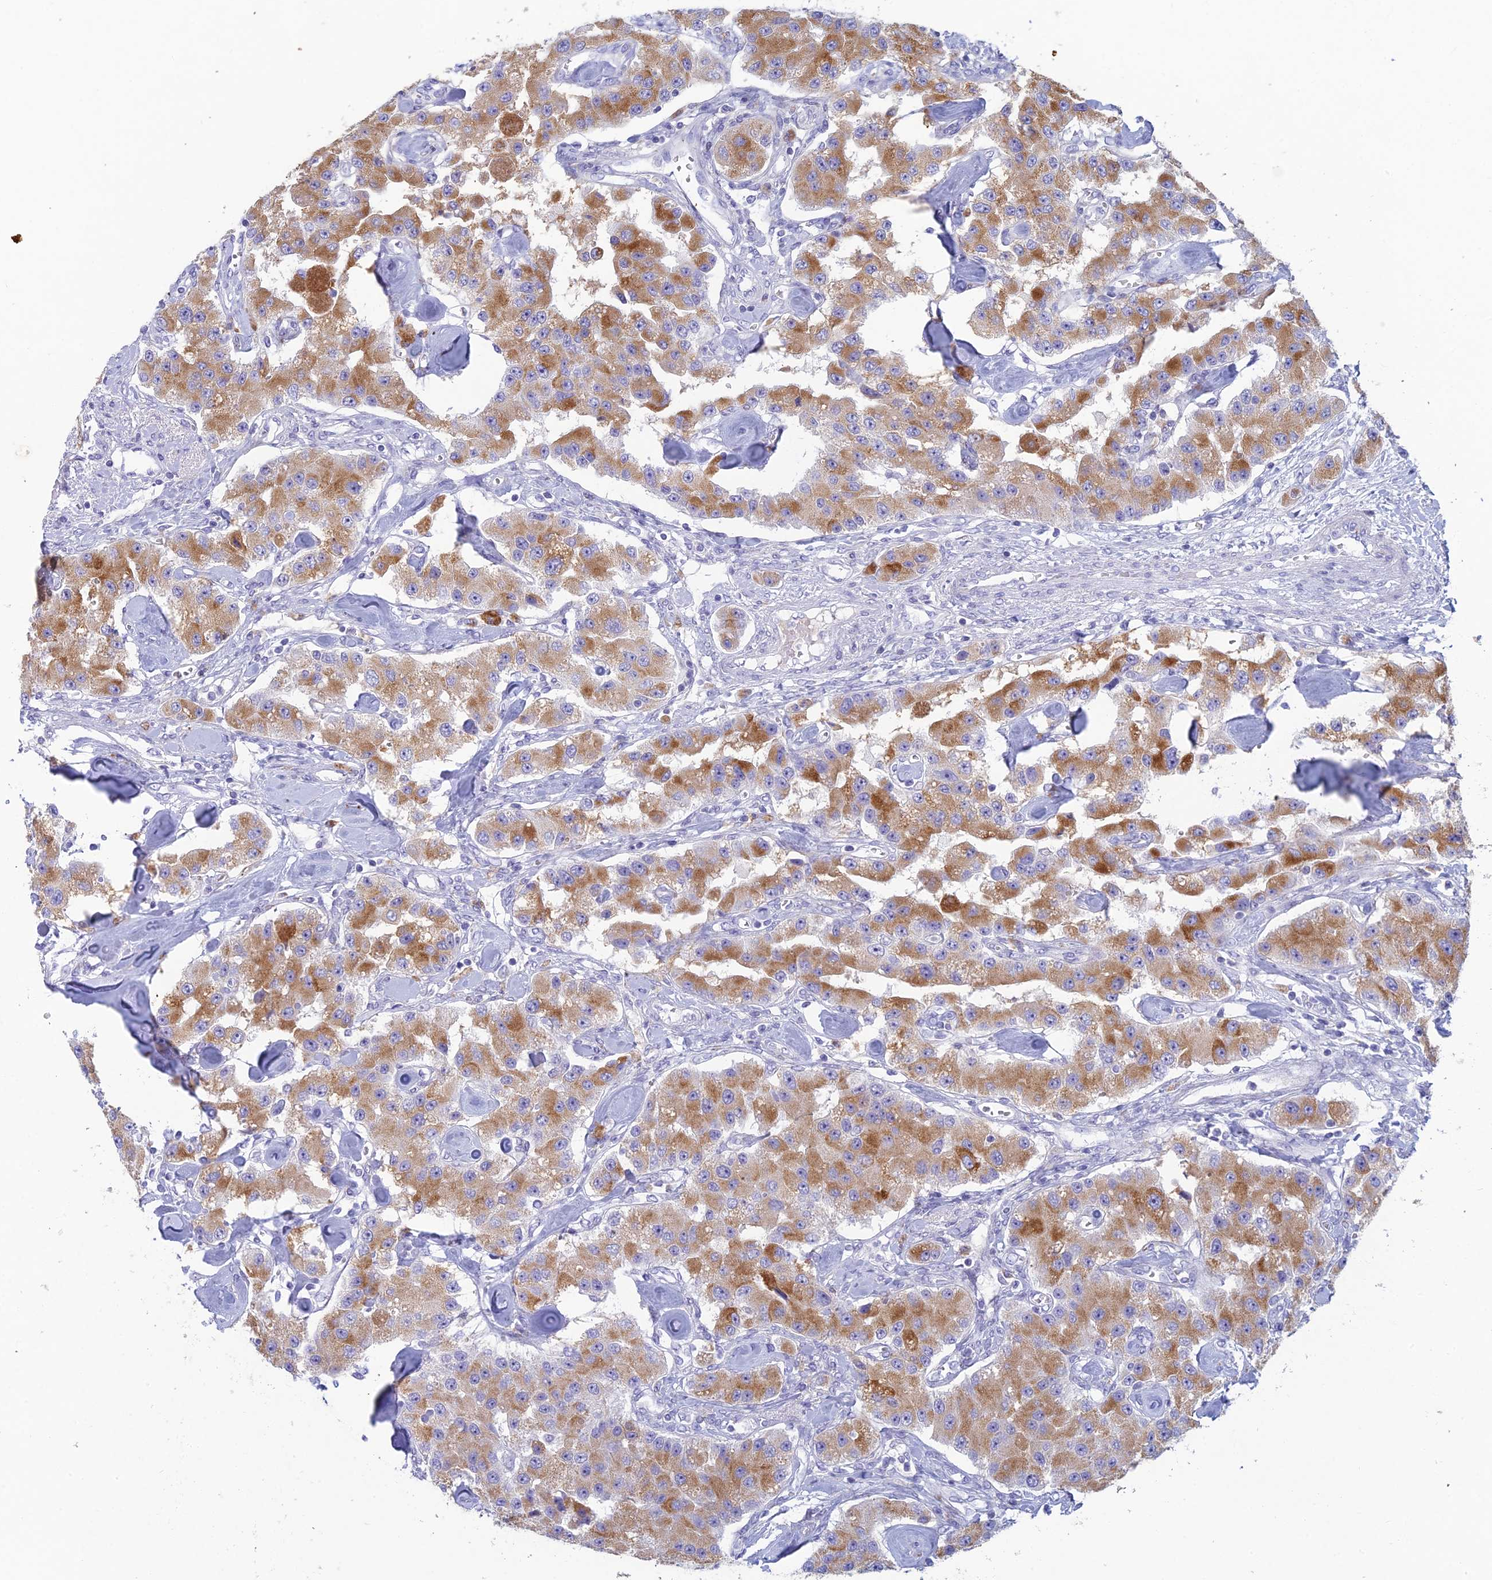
{"staining": {"intensity": "moderate", "quantity": ">75%", "location": "cytoplasmic/membranous"}, "tissue": "carcinoid", "cell_type": "Tumor cells", "image_type": "cancer", "snomed": [{"axis": "morphology", "description": "Carcinoid, malignant, NOS"}, {"axis": "topography", "description": "Pancreas"}], "caption": "Immunohistochemical staining of malignant carcinoid demonstrates medium levels of moderate cytoplasmic/membranous expression in approximately >75% of tumor cells.", "gene": "FERD3L", "patient": {"sex": "male", "age": 41}}